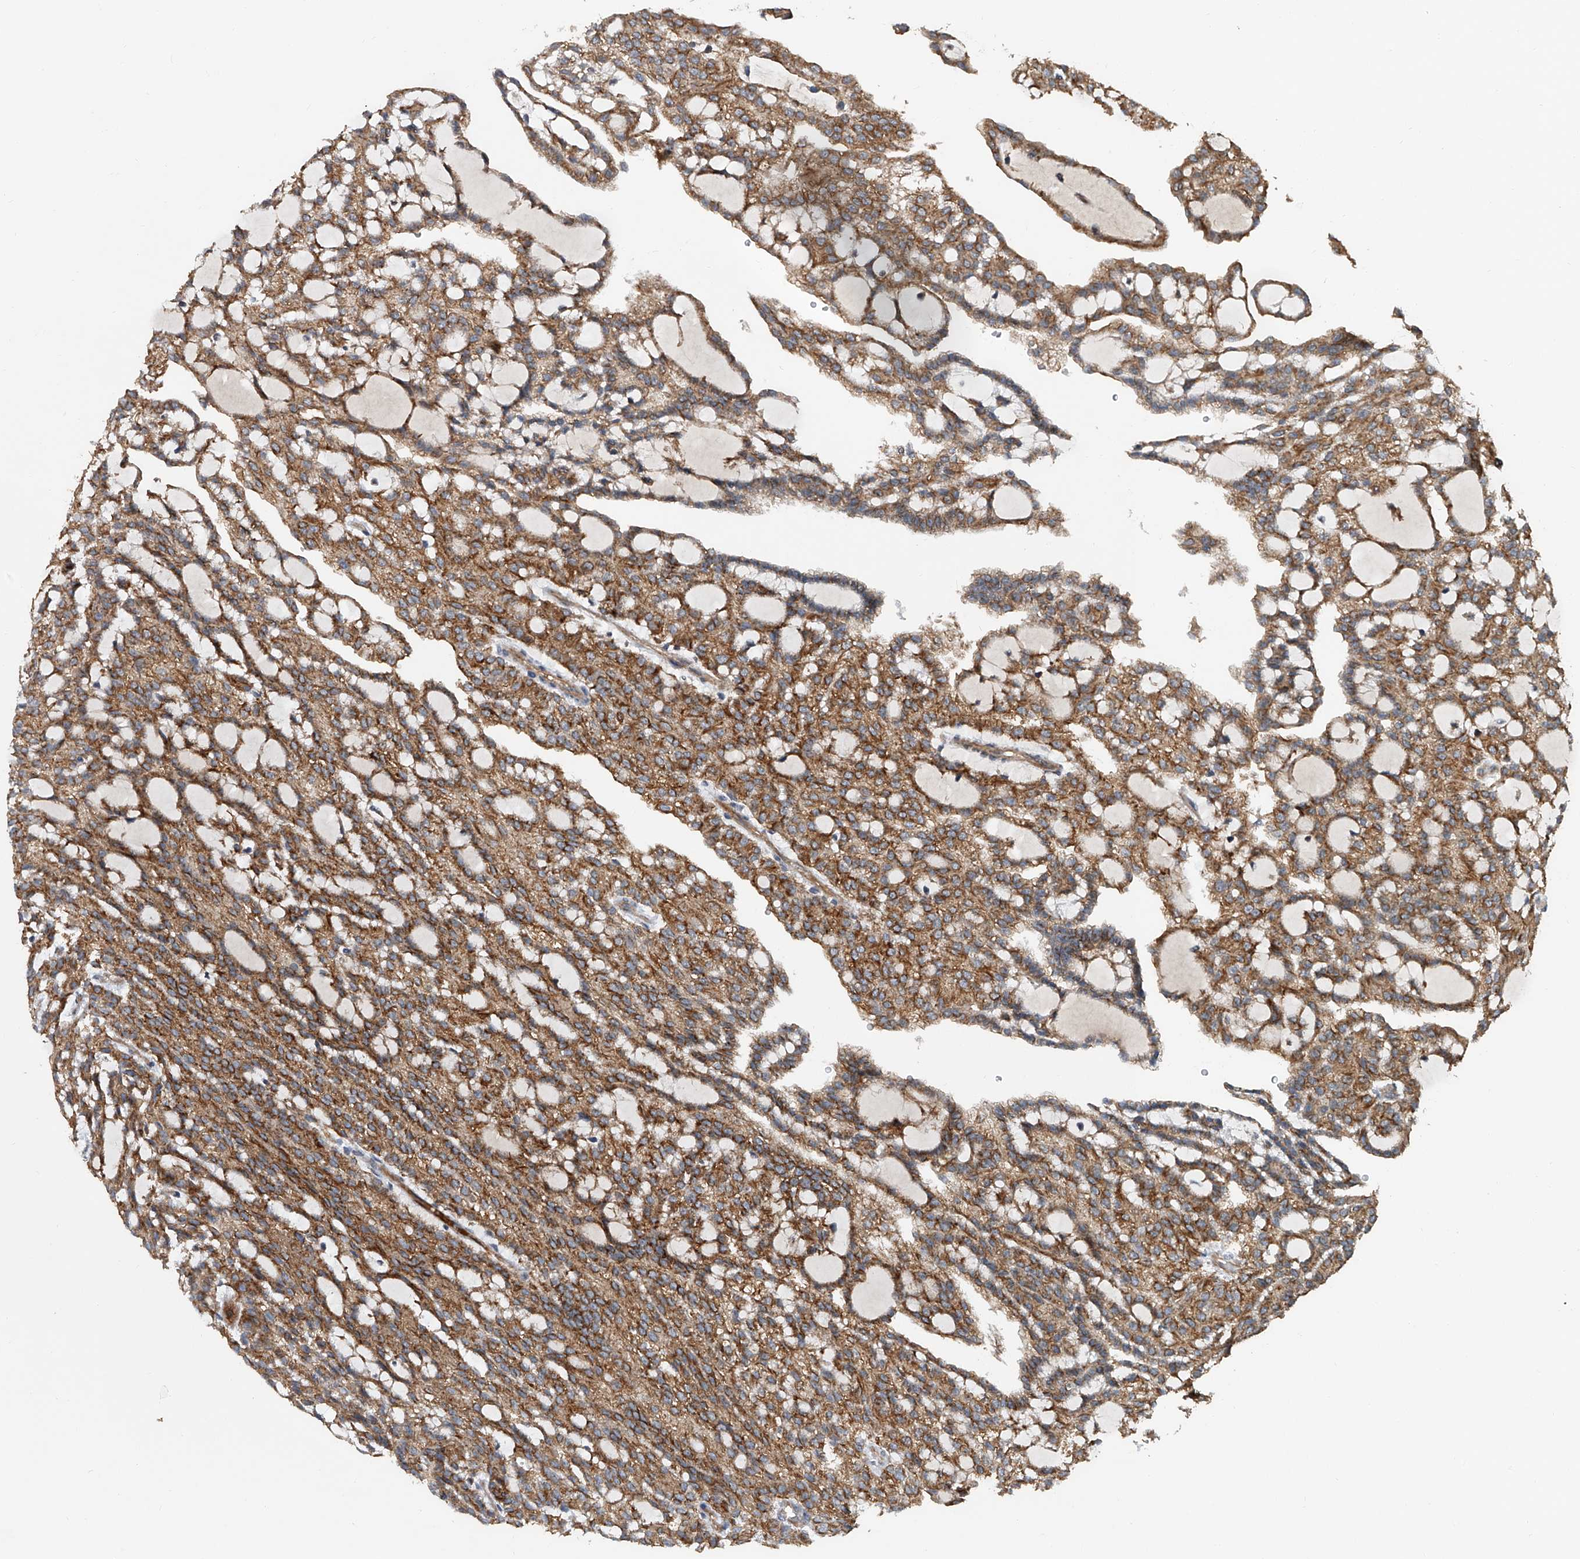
{"staining": {"intensity": "moderate", "quantity": ">75%", "location": "cytoplasmic/membranous"}, "tissue": "renal cancer", "cell_type": "Tumor cells", "image_type": "cancer", "snomed": [{"axis": "morphology", "description": "Adenocarcinoma, NOS"}, {"axis": "topography", "description": "Kidney"}], "caption": "This photomicrograph demonstrates immunohistochemistry (IHC) staining of human renal cancer, with medium moderate cytoplasmic/membranous staining in approximately >75% of tumor cells.", "gene": "USP47", "patient": {"sex": "male", "age": 63}}